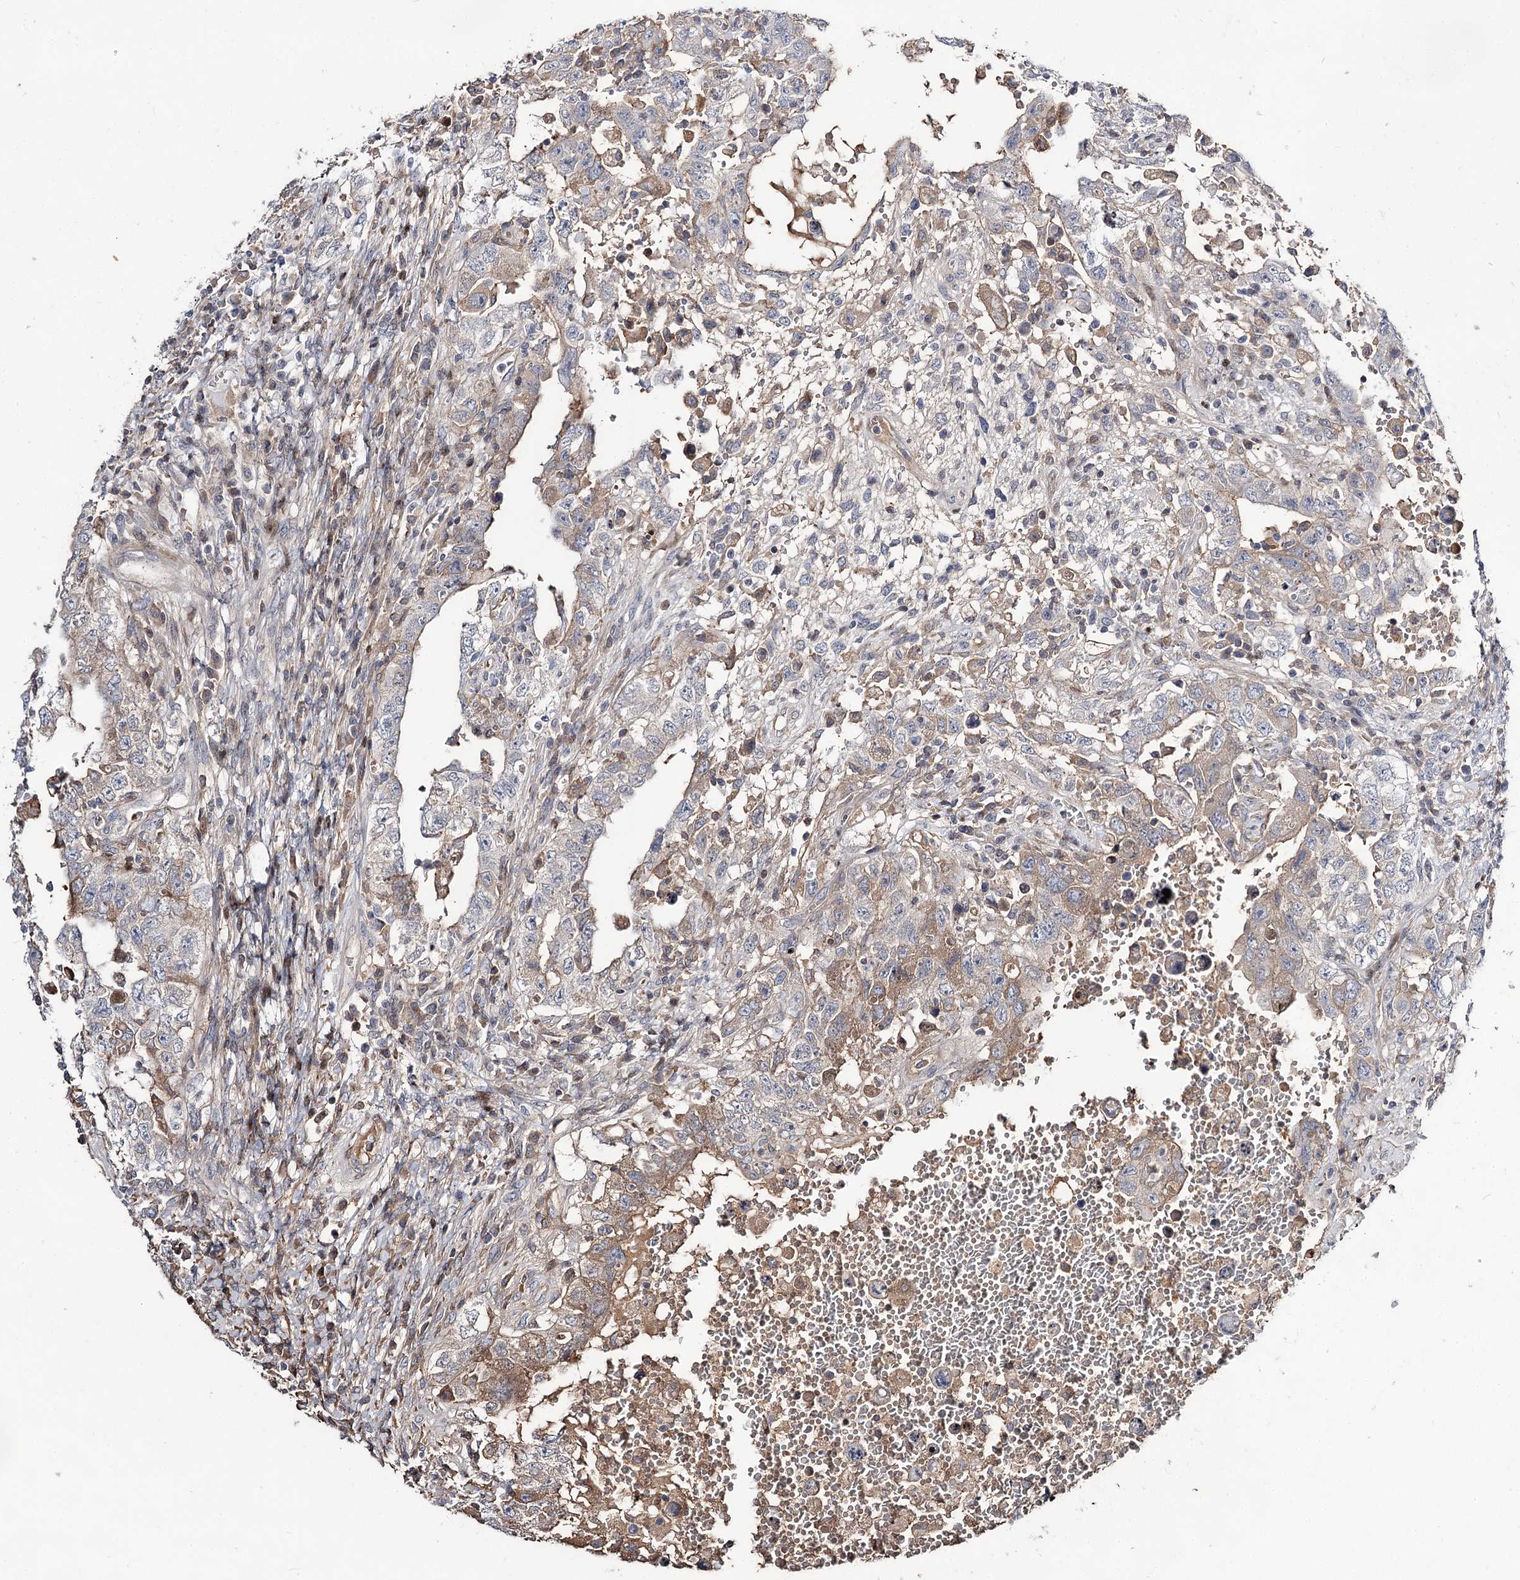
{"staining": {"intensity": "weak", "quantity": "<25%", "location": "cytoplasmic/membranous"}, "tissue": "testis cancer", "cell_type": "Tumor cells", "image_type": "cancer", "snomed": [{"axis": "morphology", "description": "Carcinoma, Embryonal, NOS"}, {"axis": "topography", "description": "Testis"}], "caption": "High power microscopy photomicrograph of an immunohistochemistry (IHC) micrograph of embryonal carcinoma (testis), revealing no significant expression in tumor cells.", "gene": "ITFG2", "patient": {"sex": "male", "age": 26}}